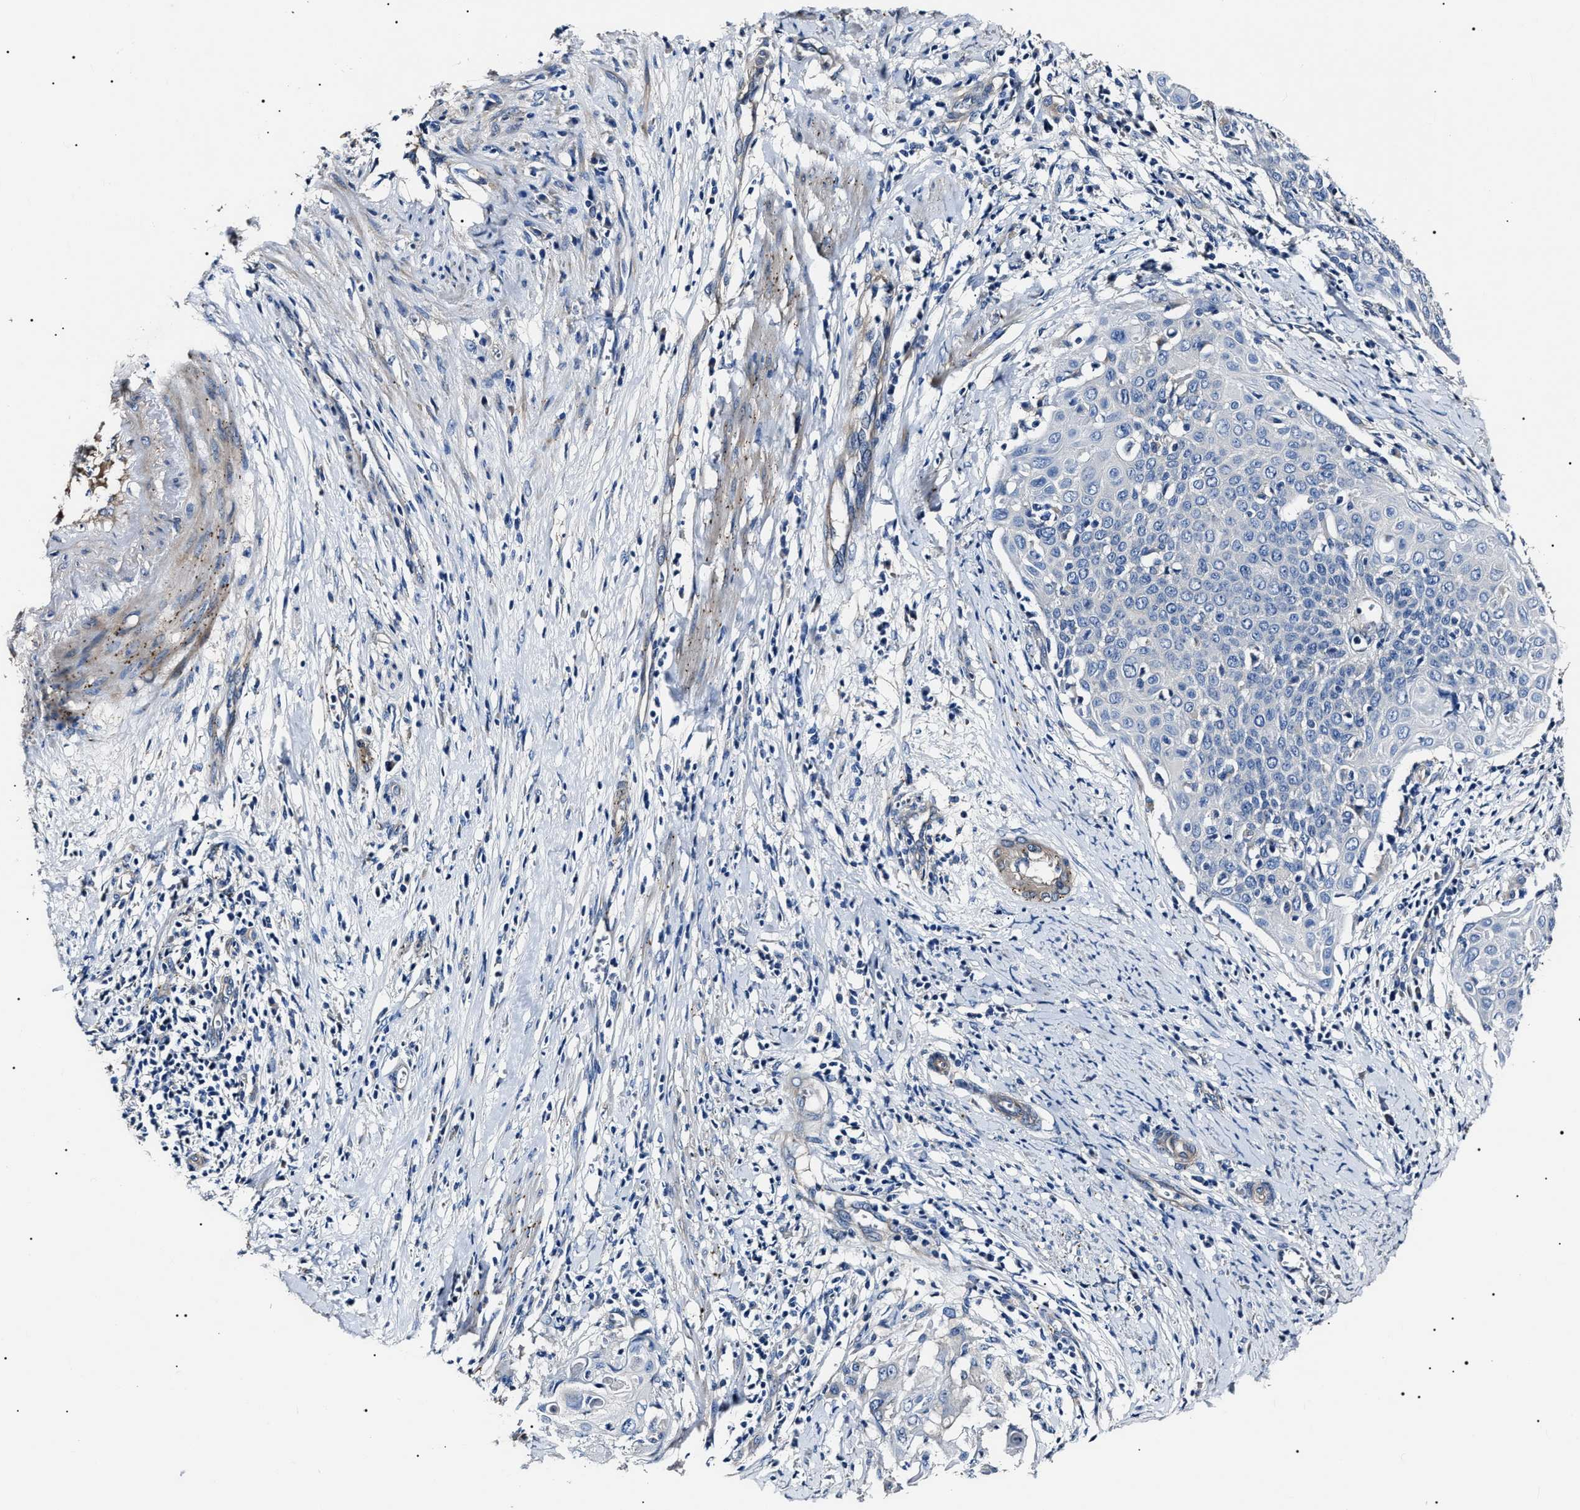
{"staining": {"intensity": "negative", "quantity": "none", "location": "none"}, "tissue": "cervical cancer", "cell_type": "Tumor cells", "image_type": "cancer", "snomed": [{"axis": "morphology", "description": "Squamous cell carcinoma, NOS"}, {"axis": "topography", "description": "Cervix"}], "caption": "Cervical cancer (squamous cell carcinoma) was stained to show a protein in brown. There is no significant expression in tumor cells.", "gene": "KLHL42", "patient": {"sex": "female", "age": 39}}